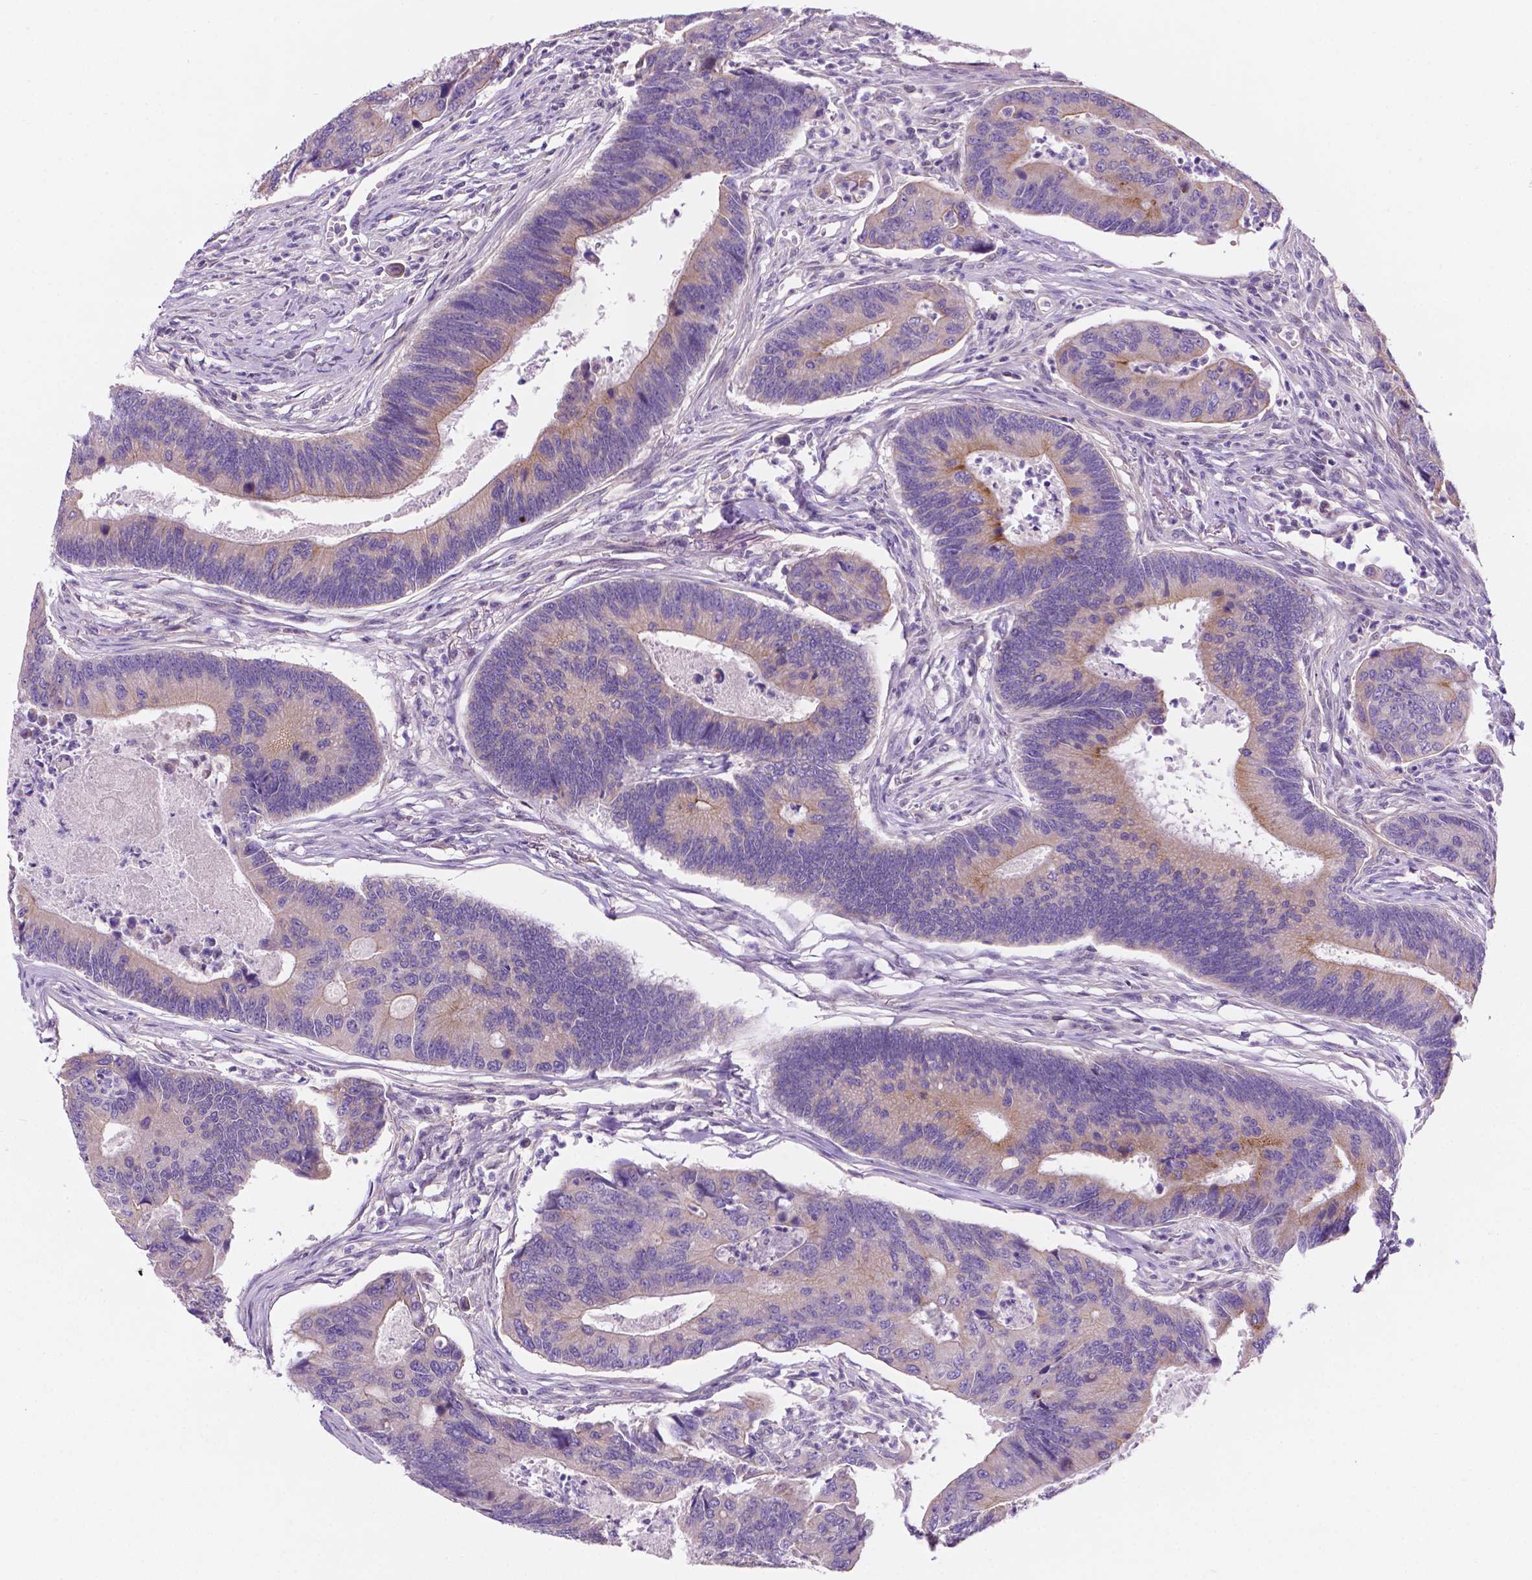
{"staining": {"intensity": "moderate", "quantity": "<25%", "location": "cytoplasmic/membranous"}, "tissue": "colorectal cancer", "cell_type": "Tumor cells", "image_type": "cancer", "snomed": [{"axis": "morphology", "description": "Adenocarcinoma, NOS"}, {"axis": "topography", "description": "Colon"}], "caption": "DAB immunohistochemical staining of human adenocarcinoma (colorectal) reveals moderate cytoplasmic/membranous protein staining in about <25% of tumor cells.", "gene": "FAM50B", "patient": {"sex": "female", "age": 67}}